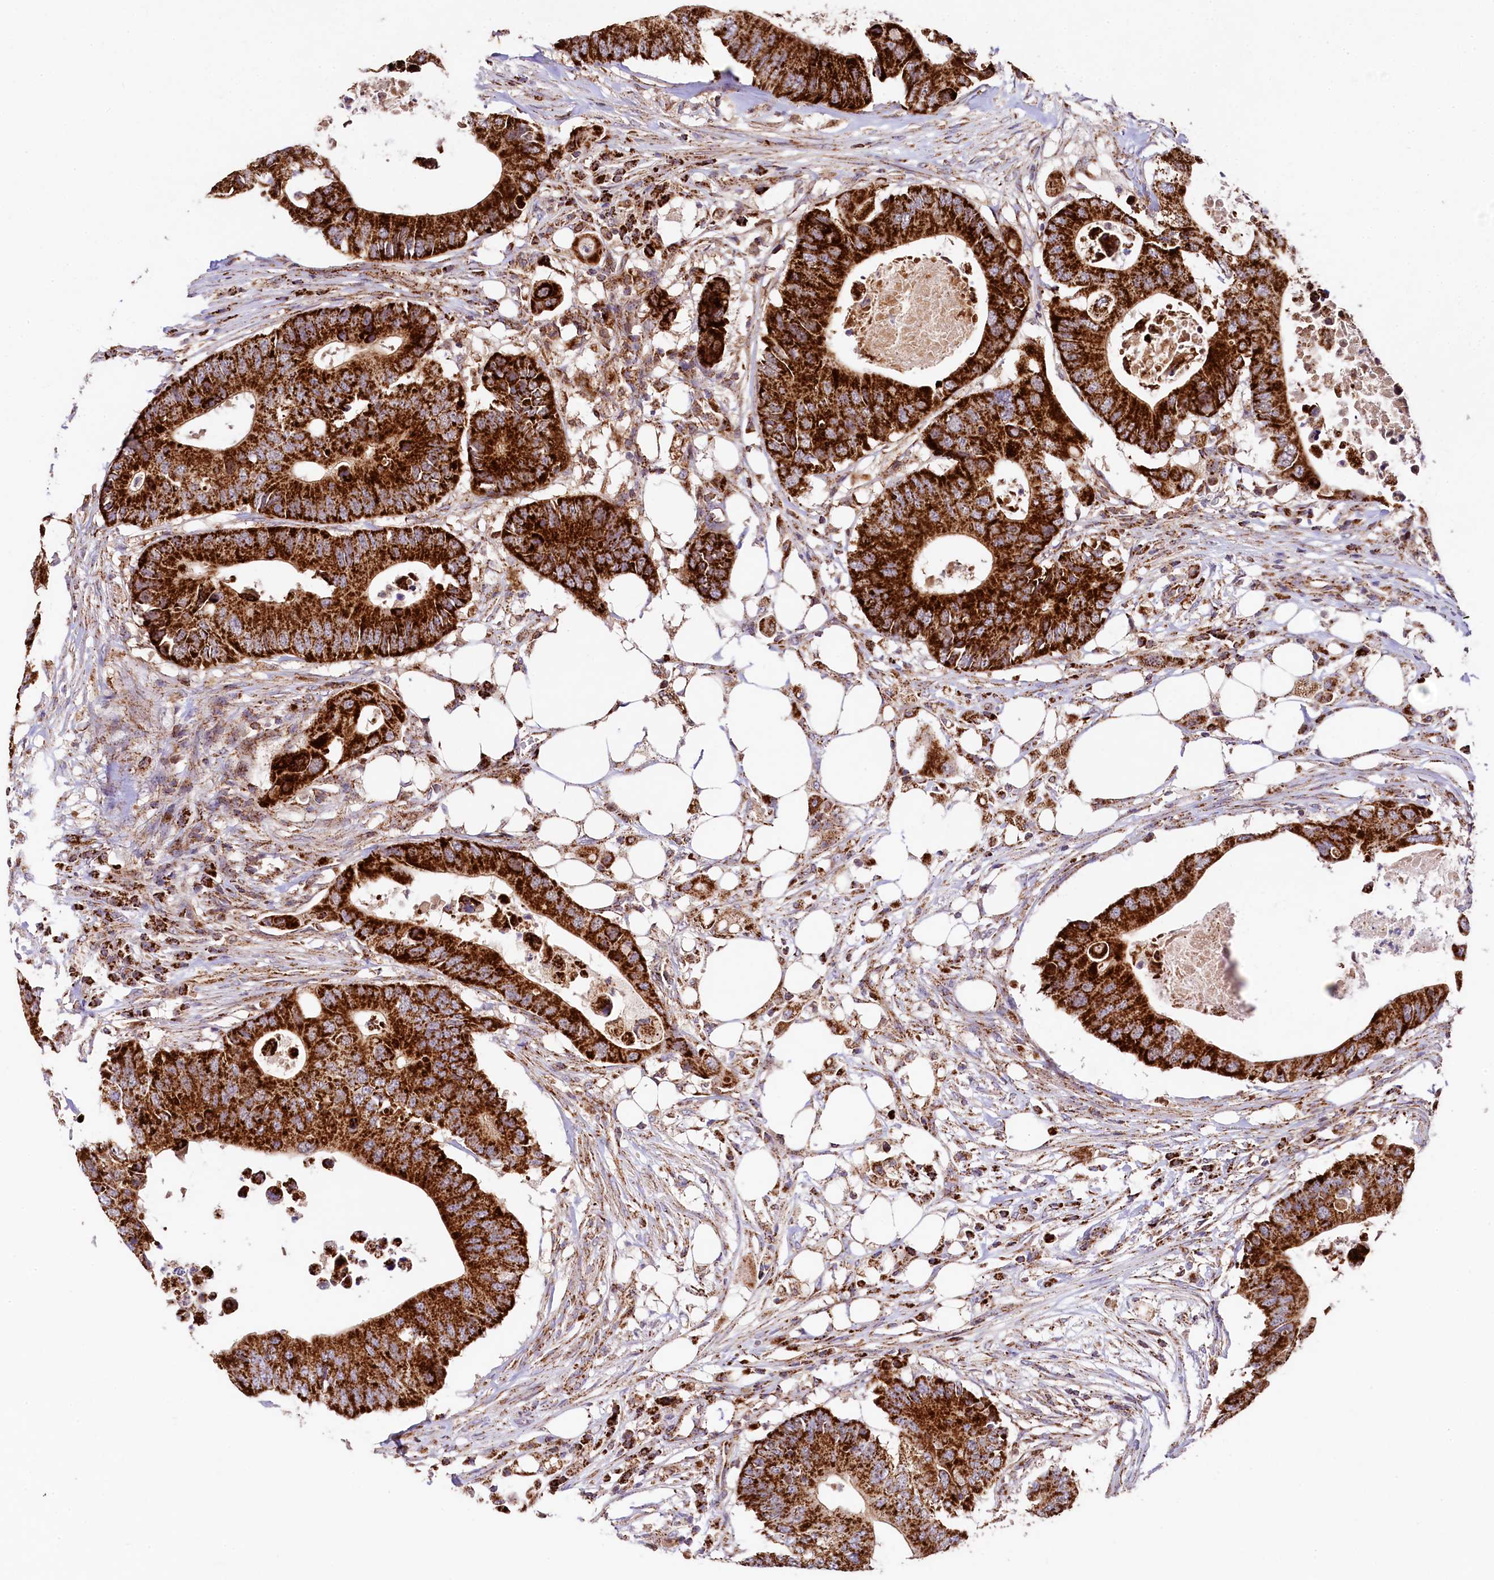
{"staining": {"intensity": "strong", "quantity": ">75%", "location": "cytoplasmic/membranous"}, "tissue": "colorectal cancer", "cell_type": "Tumor cells", "image_type": "cancer", "snomed": [{"axis": "morphology", "description": "Adenocarcinoma, NOS"}, {"axis": "topography", "description": "Colon"}], "caption": "Immunohistochemical staining of adenocarcinoma (colorectal) exhibits strong cytoplasmic/membranous protein staining in about >75% of tumor cells.", "gene": "CLYBL", "patient": {"sex": "male", "age": 71}}